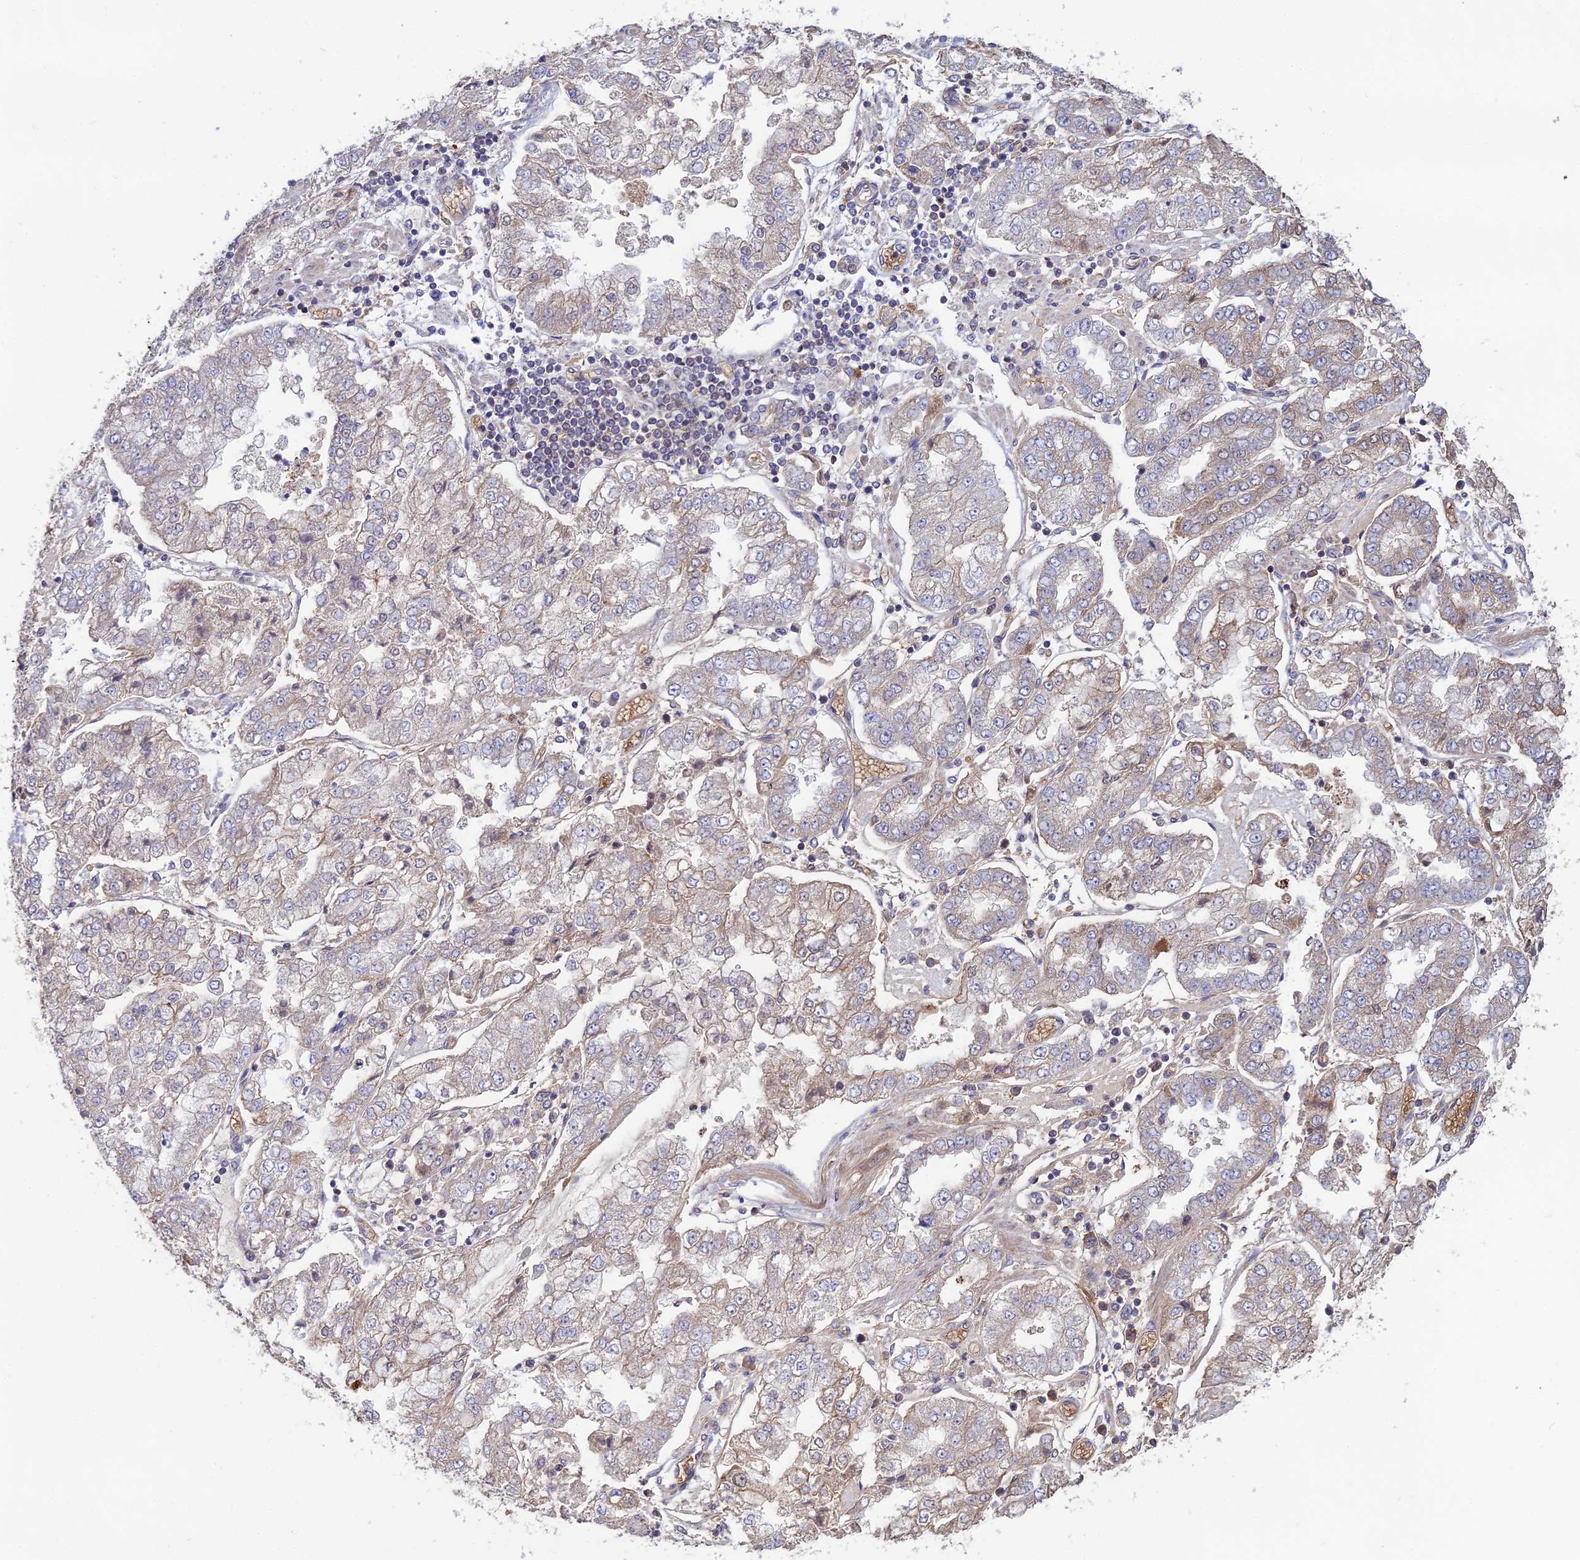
{"staining": {"intensity": "weak", "quantity": "<25%", "location": "cytoplasmic/membranous"}, "tissue": "stomach cancer", "cell_type": "Tumor cells", "image_type": "cancer", "snomed": [{"axis": "morphology", "description": "Adenocarcinoma, NOS"}, {"axis": "topography", "description": "Stomach"}], "caption": "Micrograph shows no significant protein staining in tumor cells of adenocarcinoma (stomach). Brightfield microscopy of IHC stained with DAB (3,3'-diaminobenzidine) (brown) and hematoxylin (blue), captured at high magnification.", "gene": "GALR2", "patient": {"sex": "male", "age": 76}}